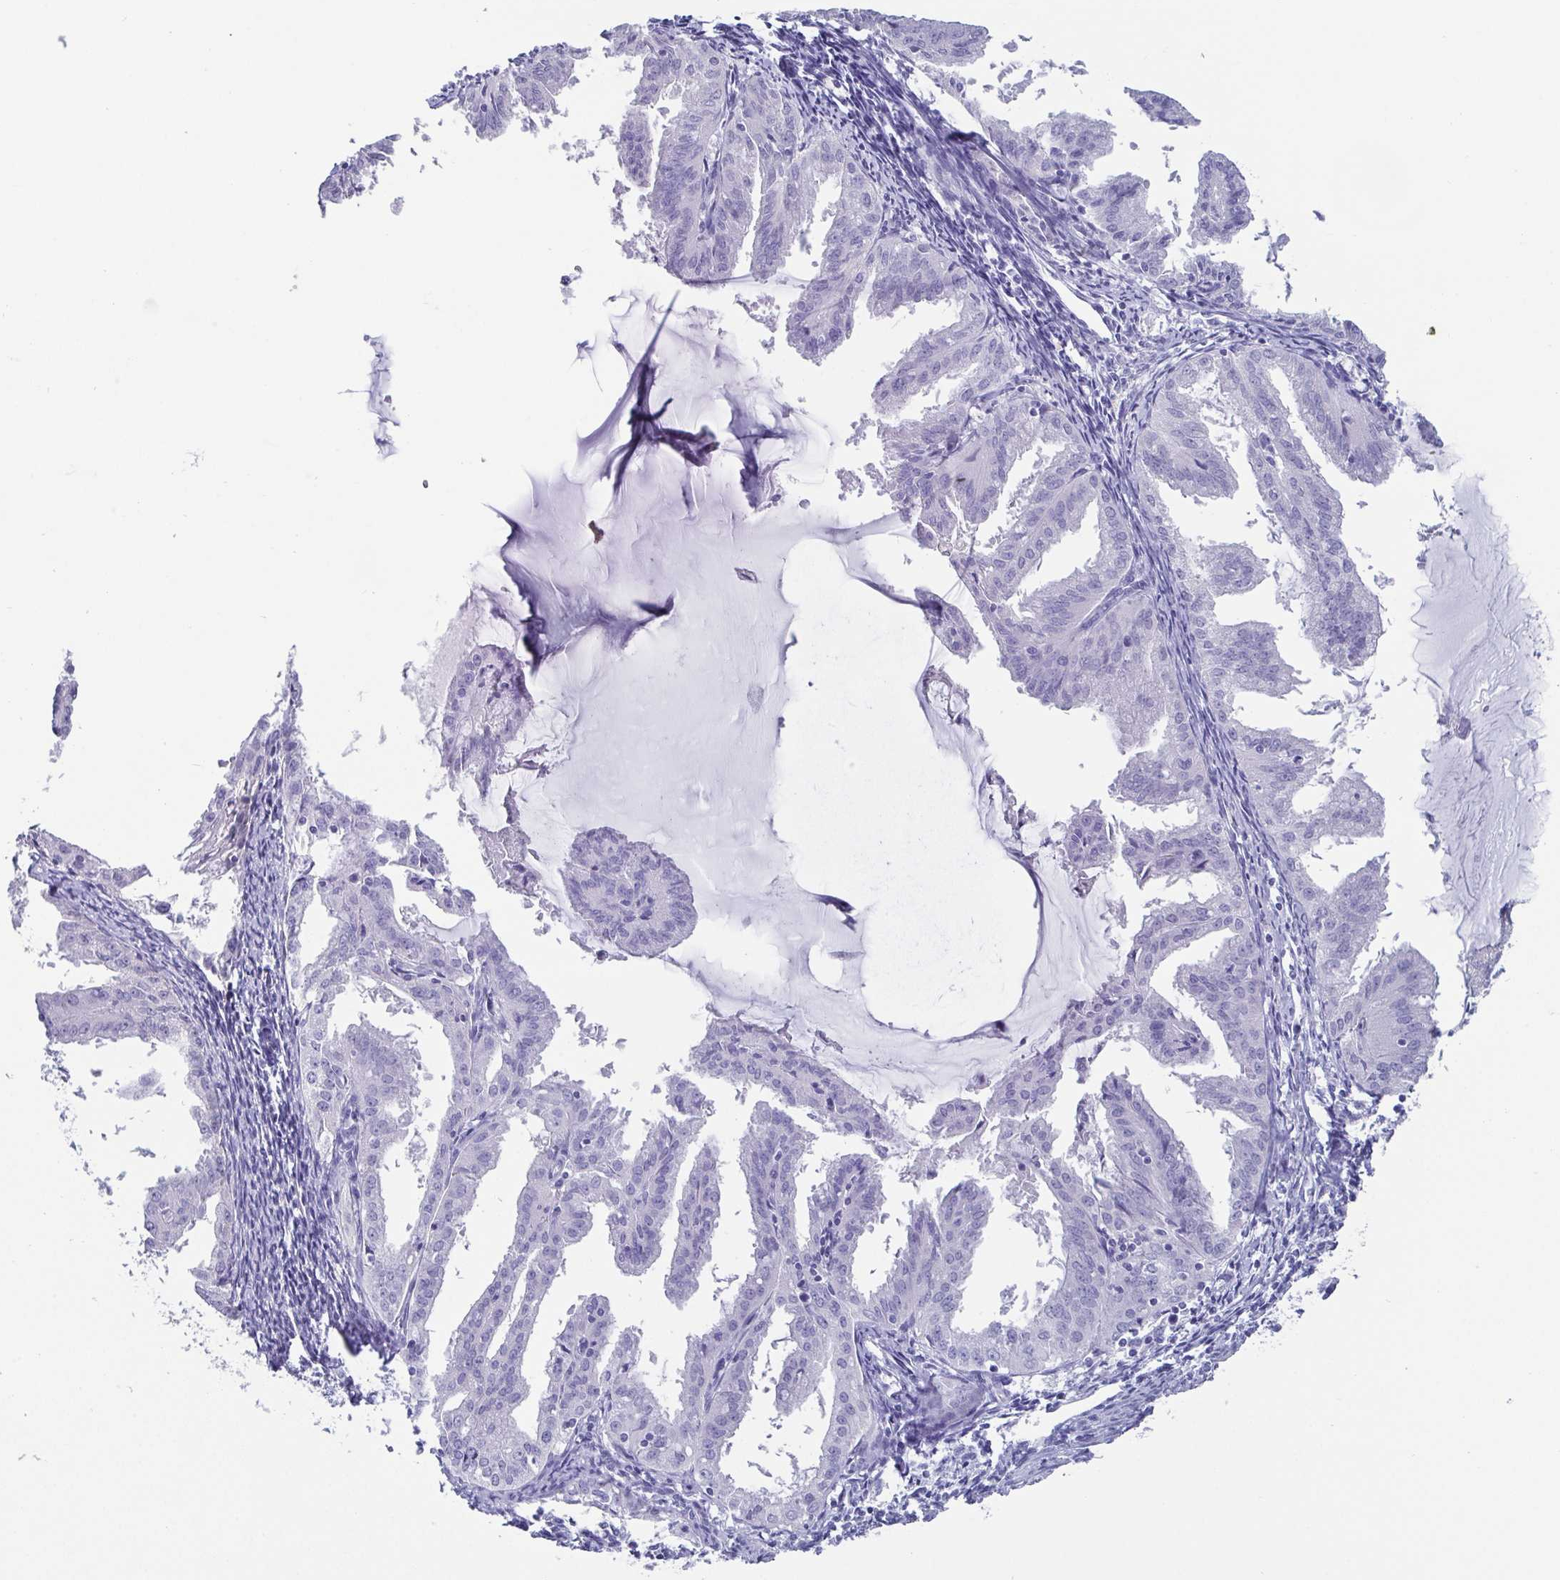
{"staining": {"intensity": "negative", "quantity": "none", "location": "none"}, "tissue": "endometrial cancer", "cell_type": "Tumor cells", "image_type": "cancer", "snomed": [{"axis": "morphology", "description": "Adenocarcinoma, NOS"}, {"axis": "topography", "description": "Endometrium"}], "caption": "Tumor cells show no significant protein staining in endometrial cancer (adenocarcinoma).", "gene": "SCGN", "patient": {"sex": "female", "age": 70}}